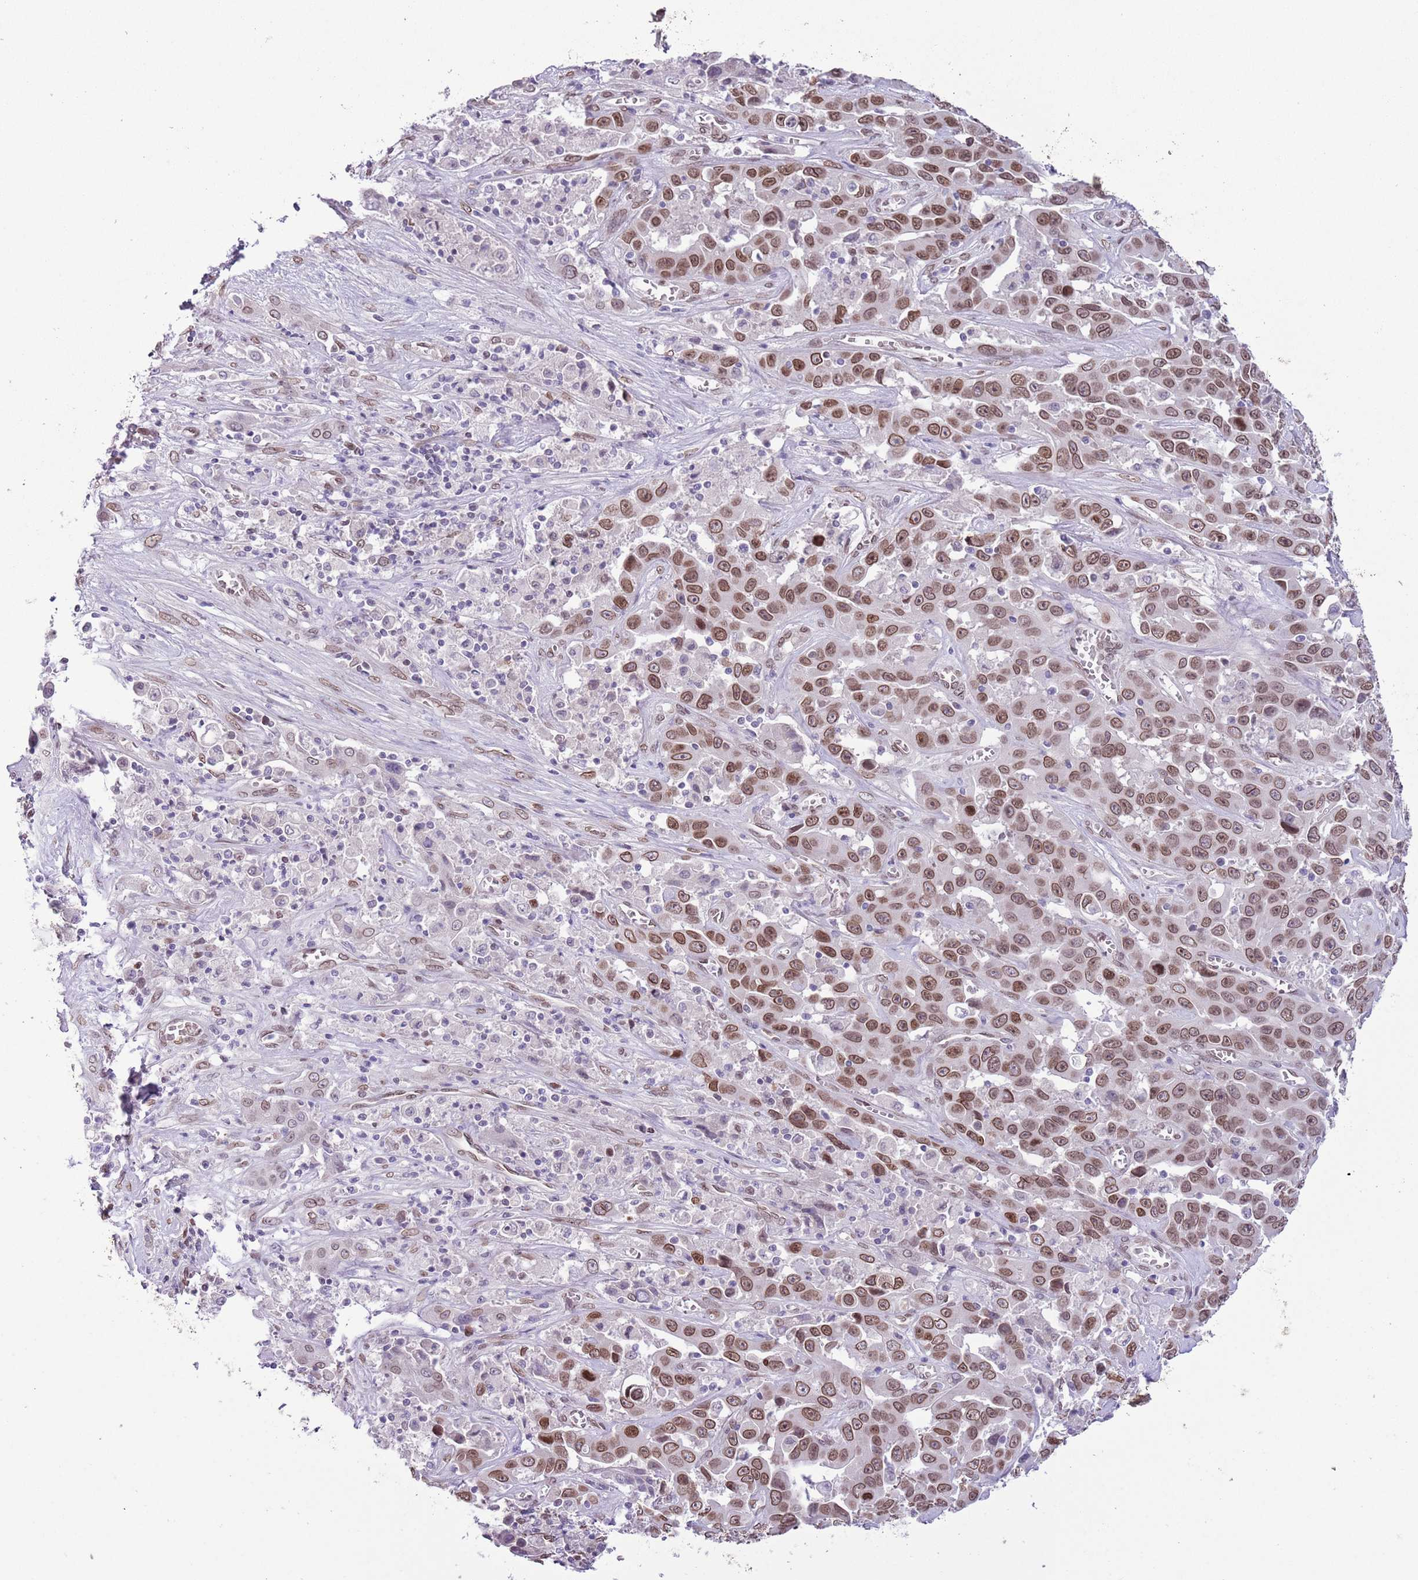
{"staining": {"intensity": "moderate", "quantity": ">75%", "location": "cytoplasmic/membranous,nuclear"}, "tissue": "liver cancer", "cell_type": "Tumor cells", "image_type": "cancer", "snomed": [{"axis": "morphology", "description": "Cholangiocarcinoma"}, {"axis": "topography", "description": "Liver"}], "caption": "IHC (DAB) staining of human liver cholangiocarcinoma displays moderate cytoplasmic/membranous and nuclear protein positivity in approximately >75% of tumor cells.", "gene": "ZGLP1", "patient": {"sex": "female", "age": 52}}